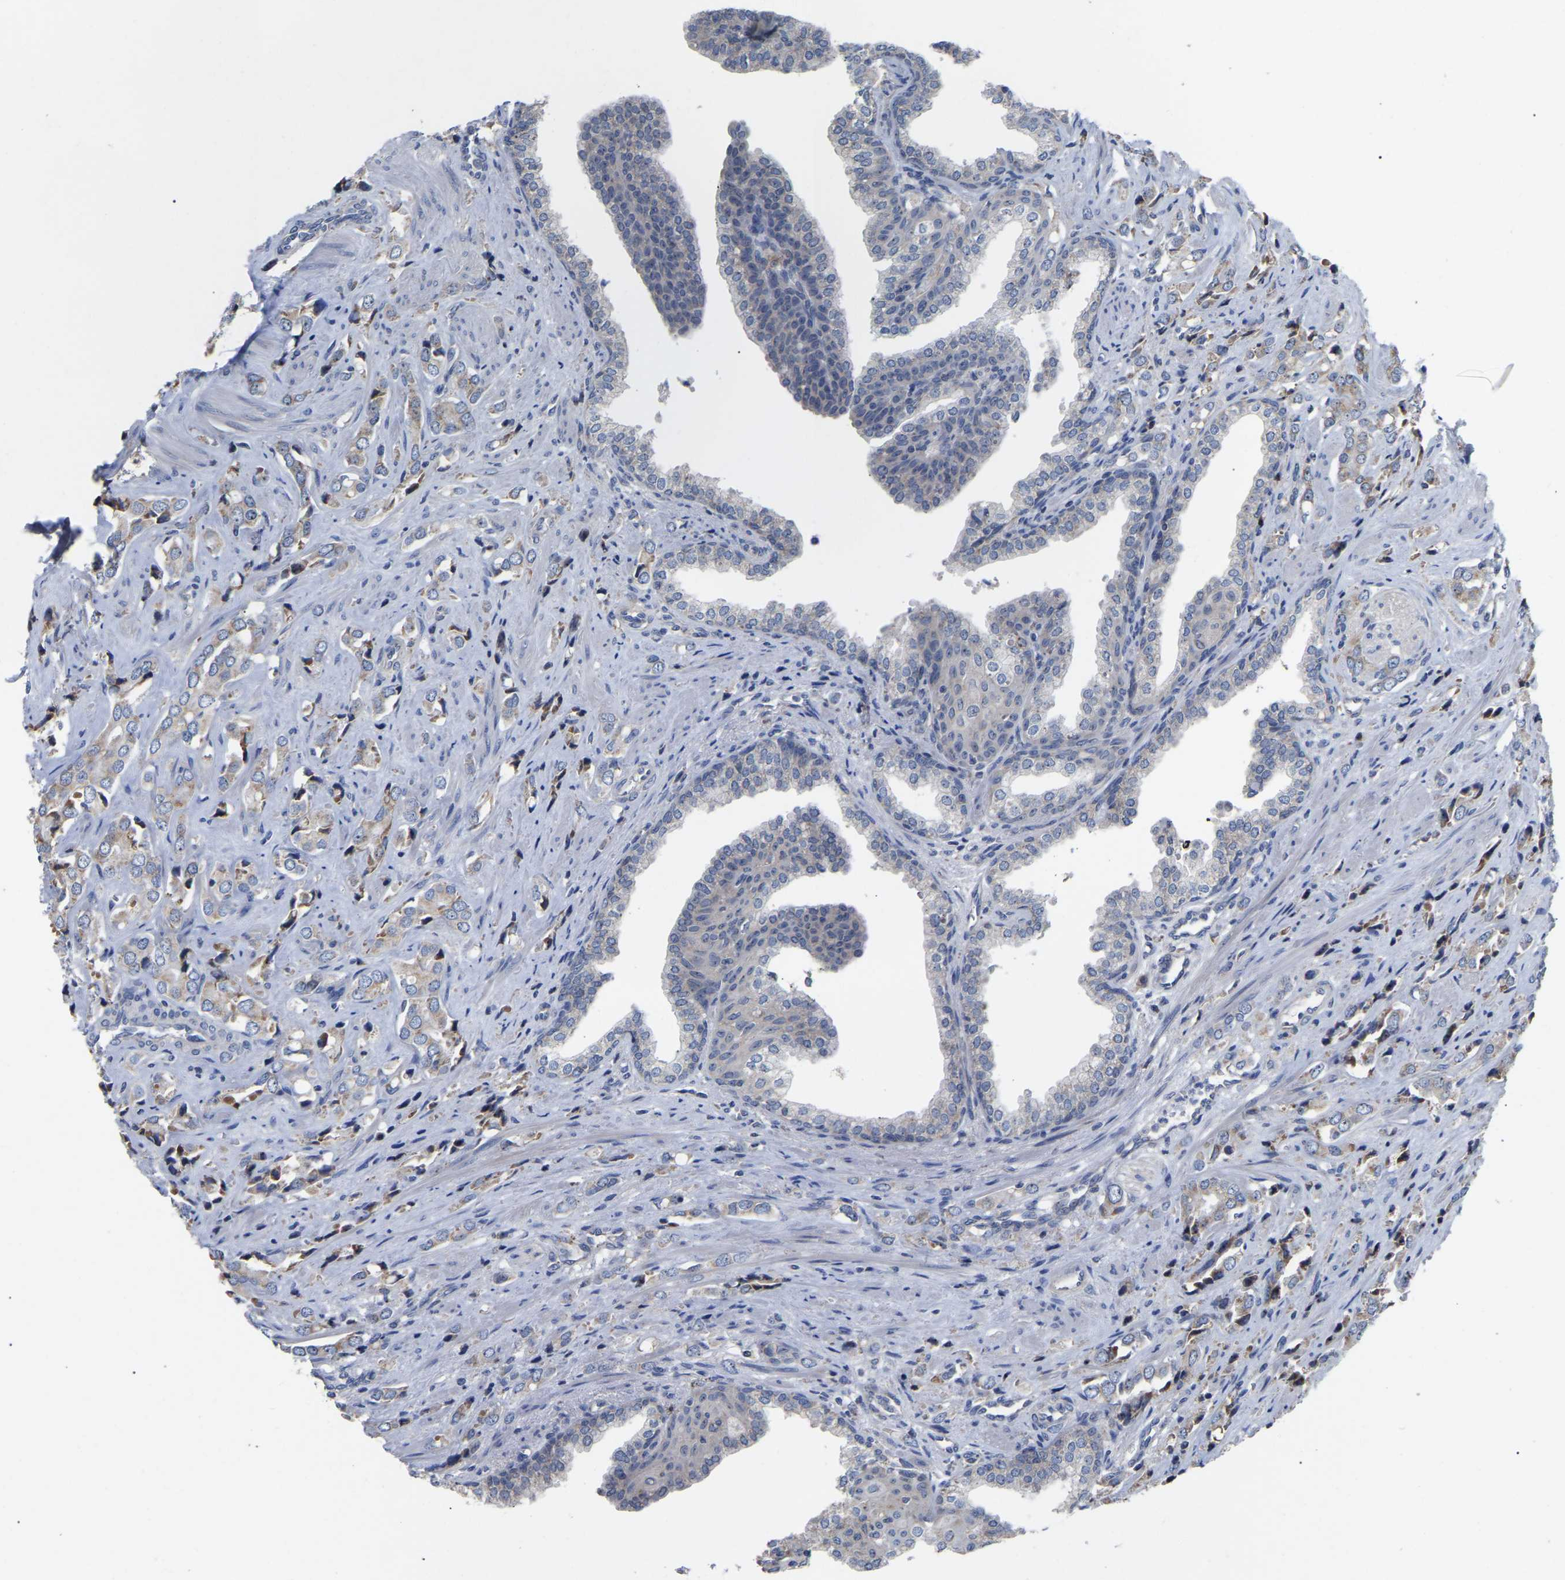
{"staining": {"intensity": "weak", "quantity": ">75%", "location": "cytoplasmic/membranous"}, "tissue": "prostate cancer", "cell_type": "Tumor cells", "image_type": "cancer", "snomed": [{"axis": "morphology", "description": "Adenocarcinoma, High grade"}, {"axis": "topography", "description": "Prostate"}], "caption": "DAB (3,3'-diaminobenzidine) immunohistochemical staining of prostate cancer shows weak cytoplasmic/membranous protein expression in approximately >75% of tumor cells.", "gene": "NOP53", "patient": {"sex": "male", "age": 52}}